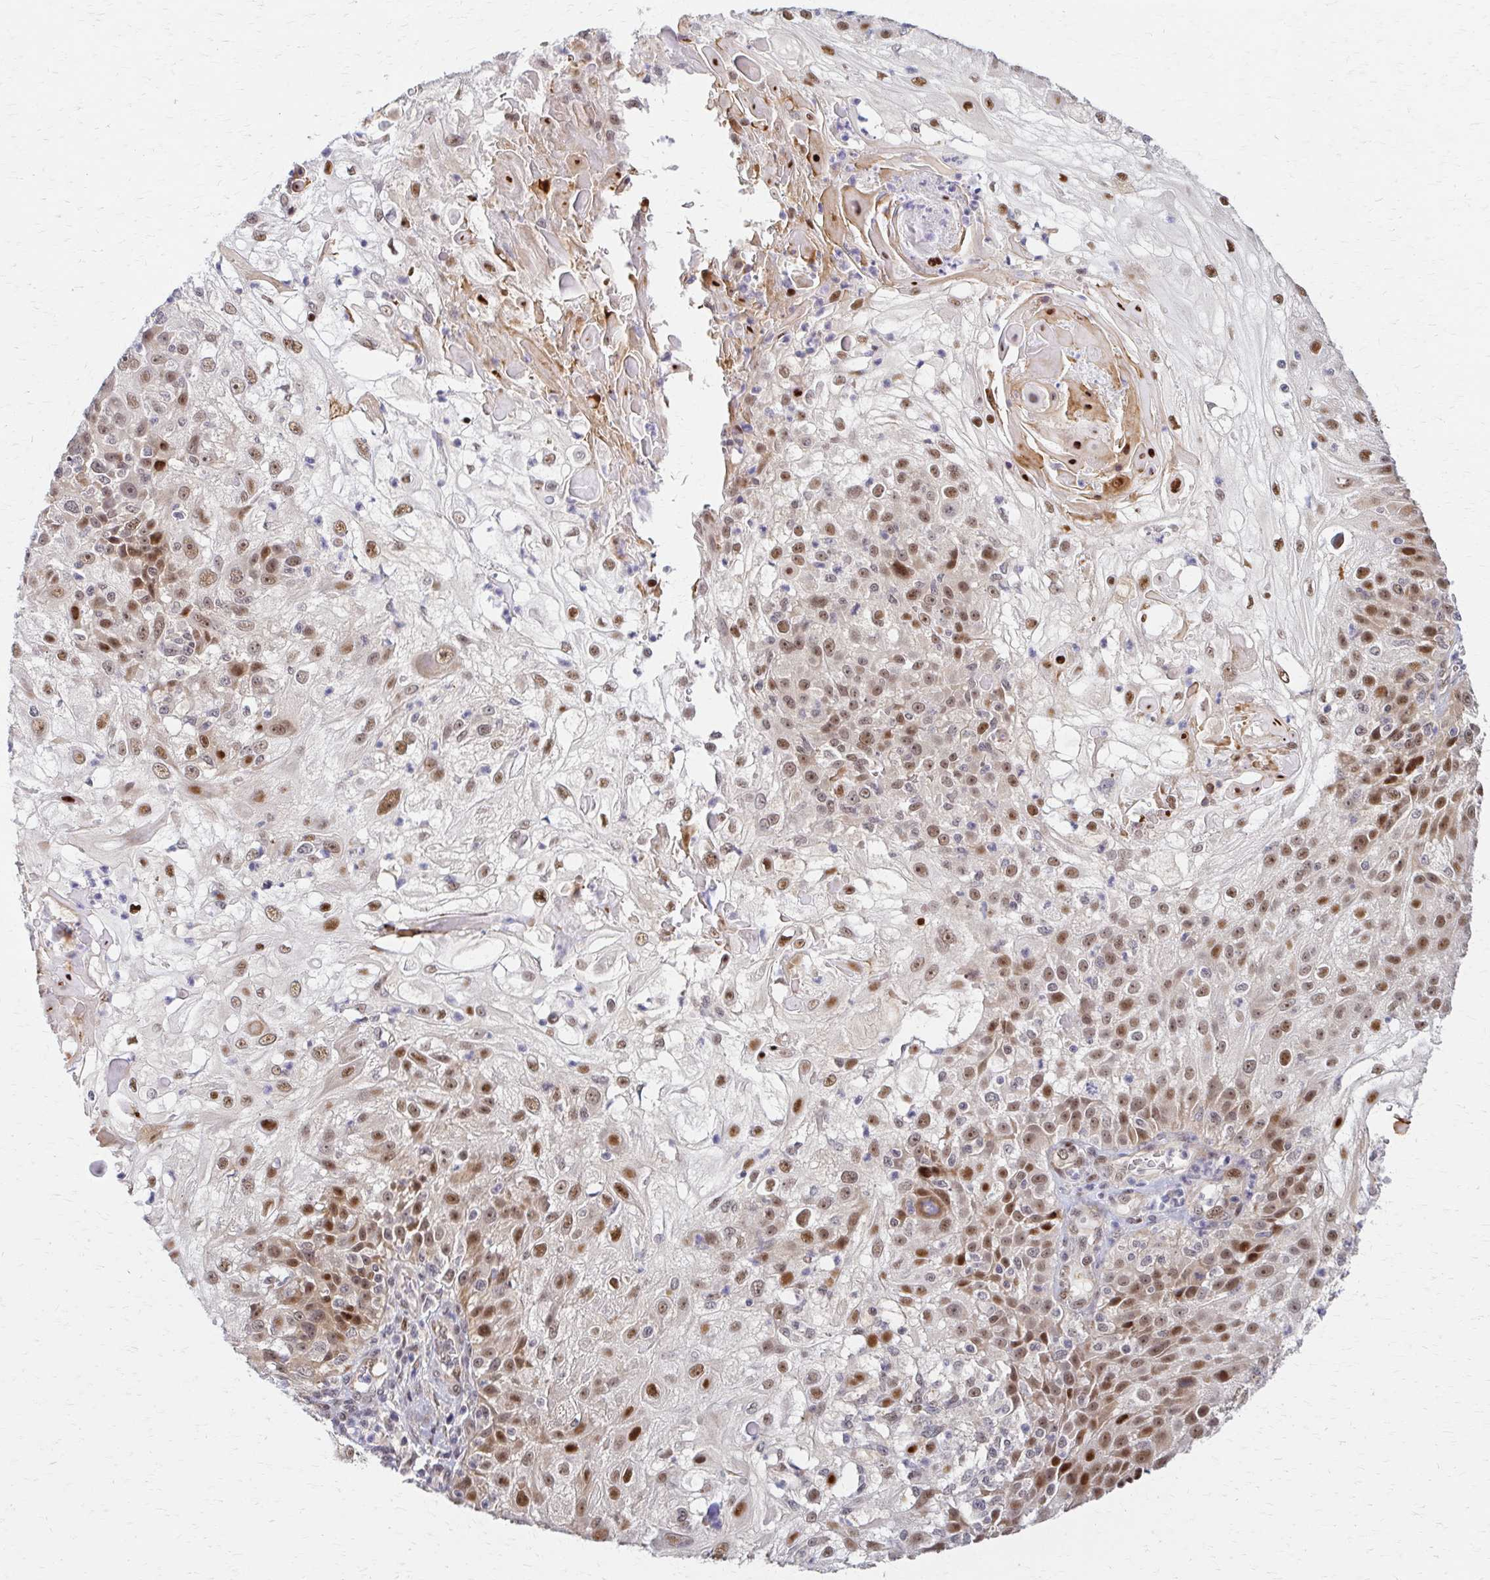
{"staining": {"intensity": "moderate", "quantity": ">75%", "location": "nuclear"}, "tissue": "skin cancer", "cell_type": "Tumor cells", "image_type": "cancer", "snomed": [{"axis": "morphology", "description": "Normal tissue, NOS"}, {"axis": "morphology", "description": "Squamous cell carcinoma, NOS"}, {"axis": "topography", "description": "Skin"}], "caption": "A micrograph of skin squamous cell carcinoma stained for a protein shows moderate nuclear brown staining in tumor cells.", "gene": "PSMD7", "patient": {"sex": "female", "age": 83}}